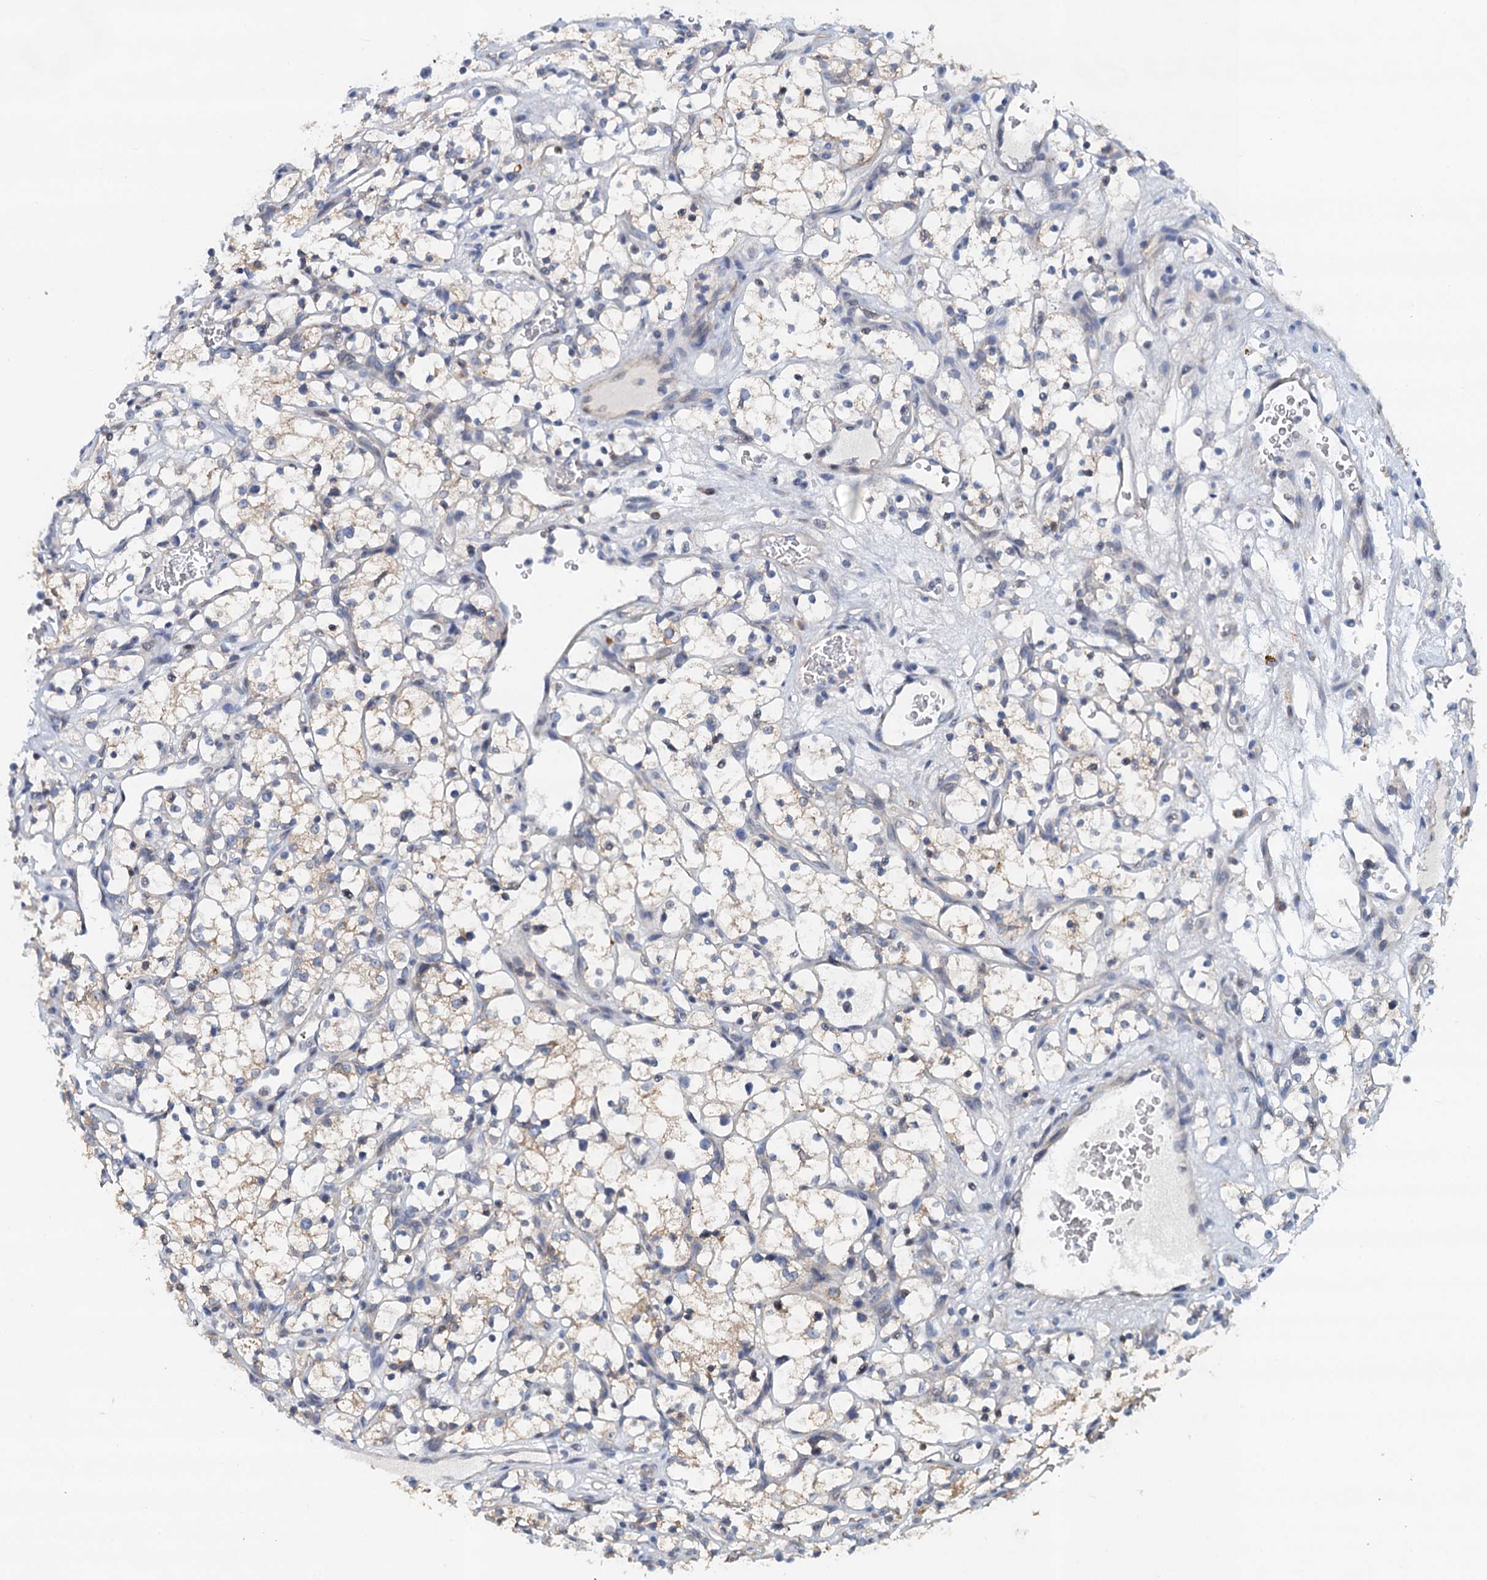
{"staining": {"intensity": "weak", "quantity": "<25%", "location": "cytoplasmic/membranous"}, "tissue": "renal cancer", "cell_type": "Tumor cells", "image_type": "cancer", "snomed": [{"axis": "morphology", "description": "Adenocarcinoma, NOS"}, {"axis": "topography", "description": "Kidney"}], "caption": "Renal adenocarcinoma was stained to show a protein in brown. There is no significant positivity in tumor cells.", "gene": "NBEA", "patient": {"sex": "female", "age": 69}}